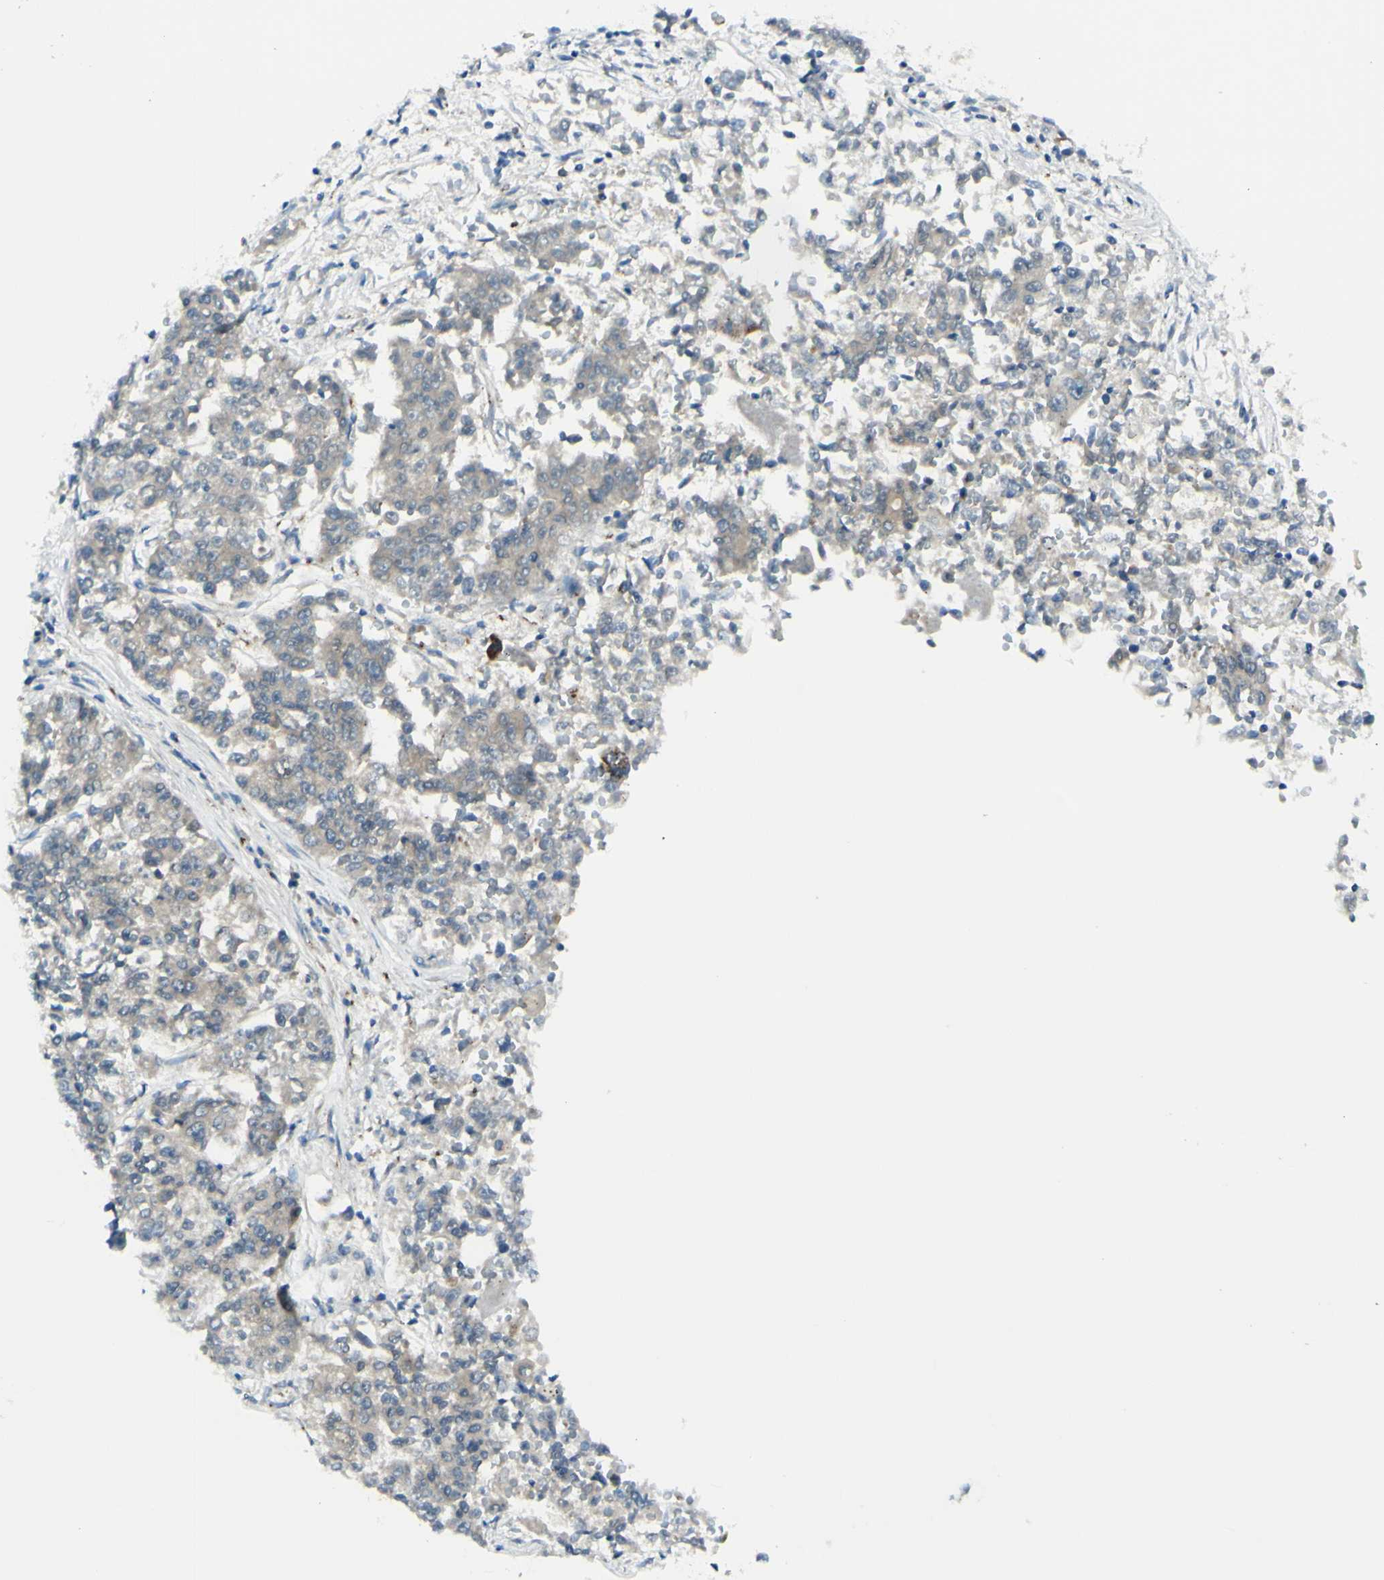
{"staining": {"intensity": "negative", "quantity": "none", "location": "none"}, "tissue": "lung cancer", "cell_type": "Tumor cells", "image_type": "cancer", "snomed": [{"axis": "morphology", "description": "Adenocarcinoma, NOS"}, {"axis": "topography", "description": "Lung"}], "caption": "The immunohistochemistry (IHC) histopathology image has no significant positivity in tumor cells of lung cancer tissue.", "gene": "B4GALT1", "patient": {"sex": "male", "age": 84}}